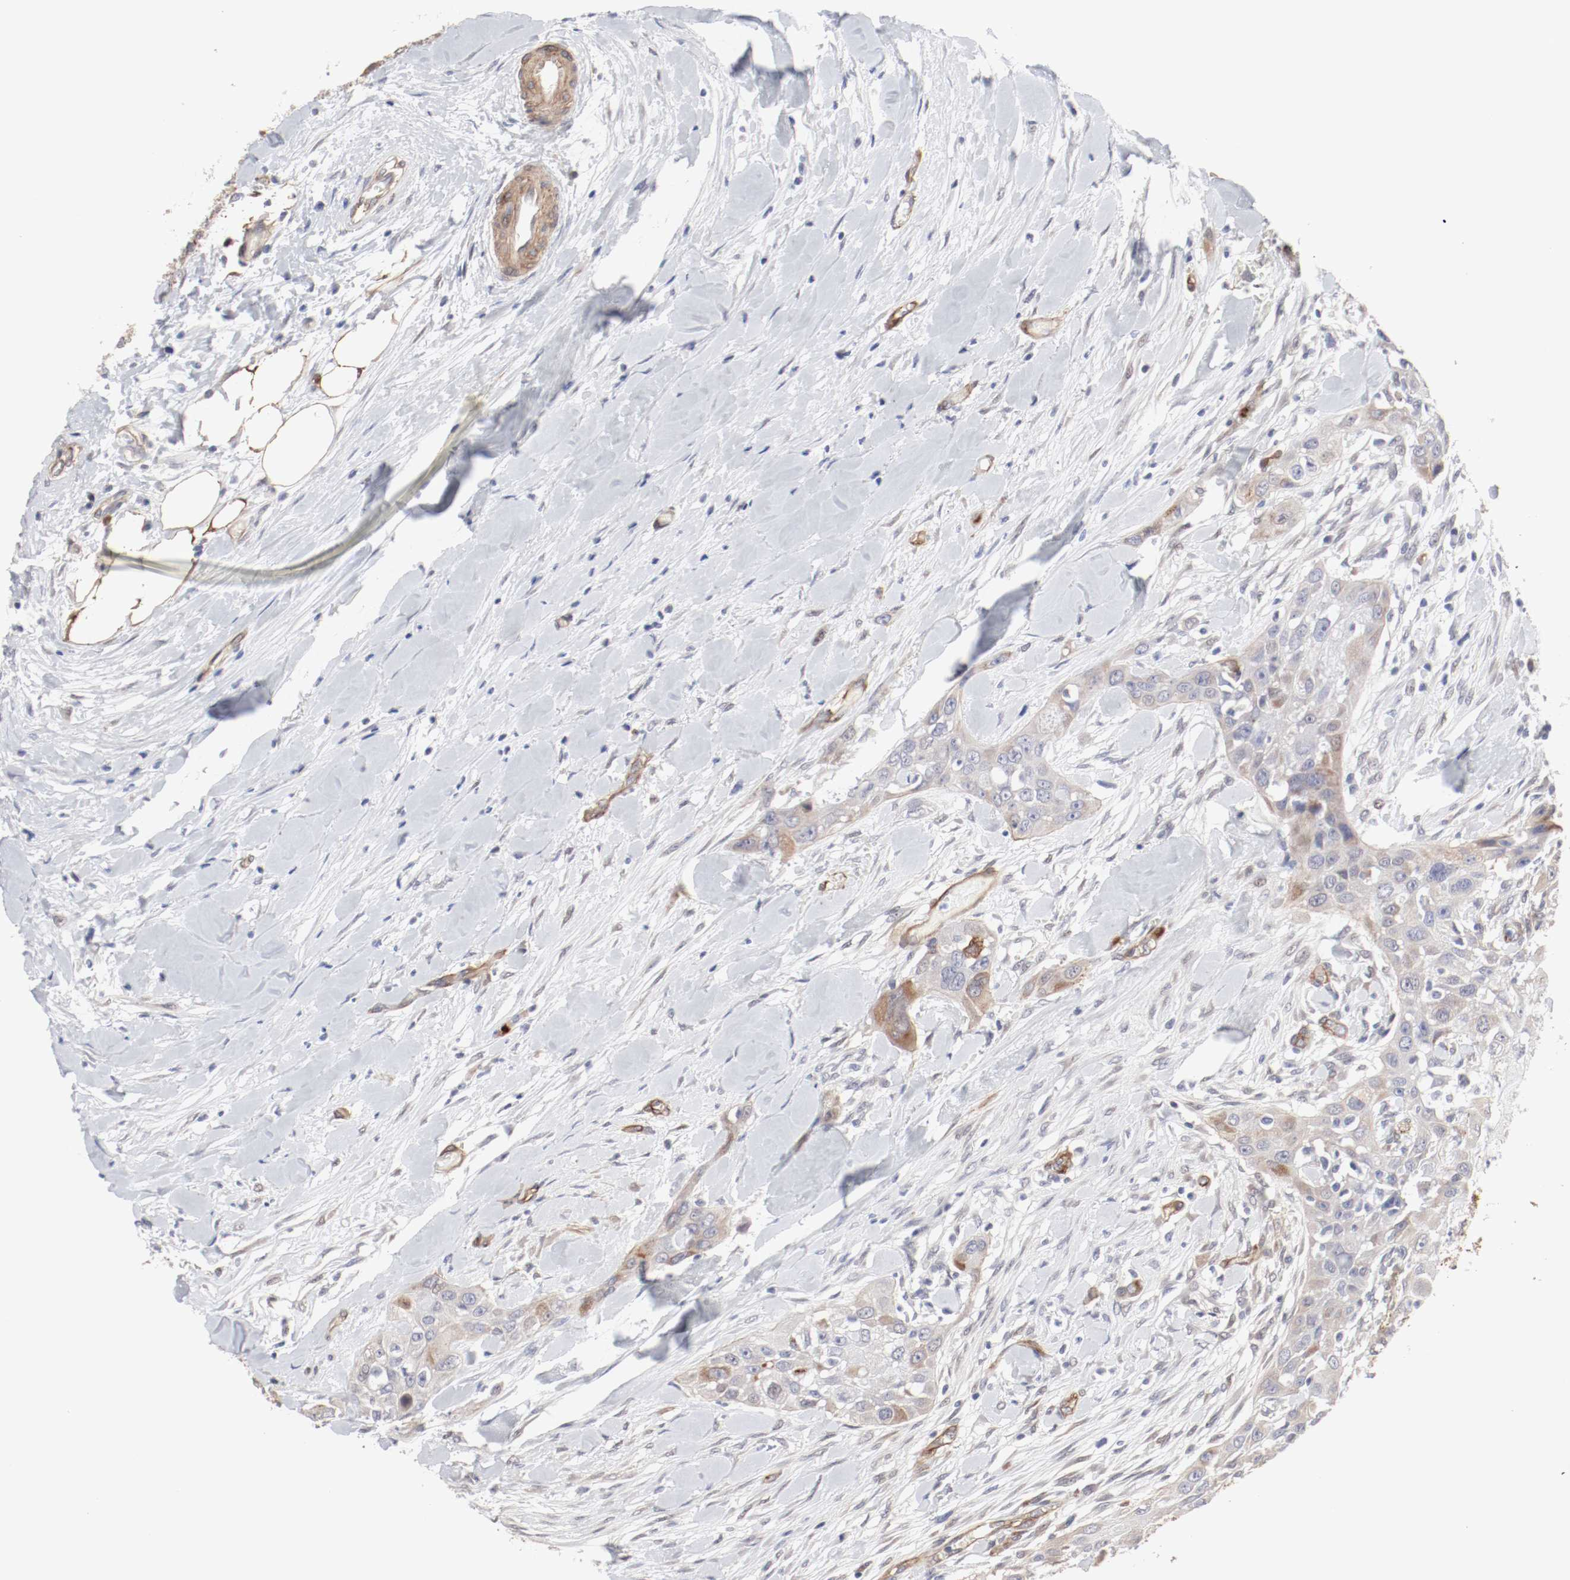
{"staining": {"intensity": "weak", "quantity": "25%-75%", "location": "cytoplasmic/membranous,nuclear"}, "tissue": "head and neck cancer", "cell_type": "Tumor cells", "image_type": "cancer", "snomed": [{"axis": "morphology", "description": "Neoplasm, malignant, NOS"}, {"axis": "topography", "description": "Salivary gland"}, {"axis": "topography", "description": "Head-Neck"}], "caption": "This is an image of immunohistochemistry staining of head and neck malignant neoplasm, which shows weak positivity in the cytoplasmic/membranous and nuclear of tumor cells.", "gene": "MAGED4", "patient": {"sex": "male", "age": 43}}